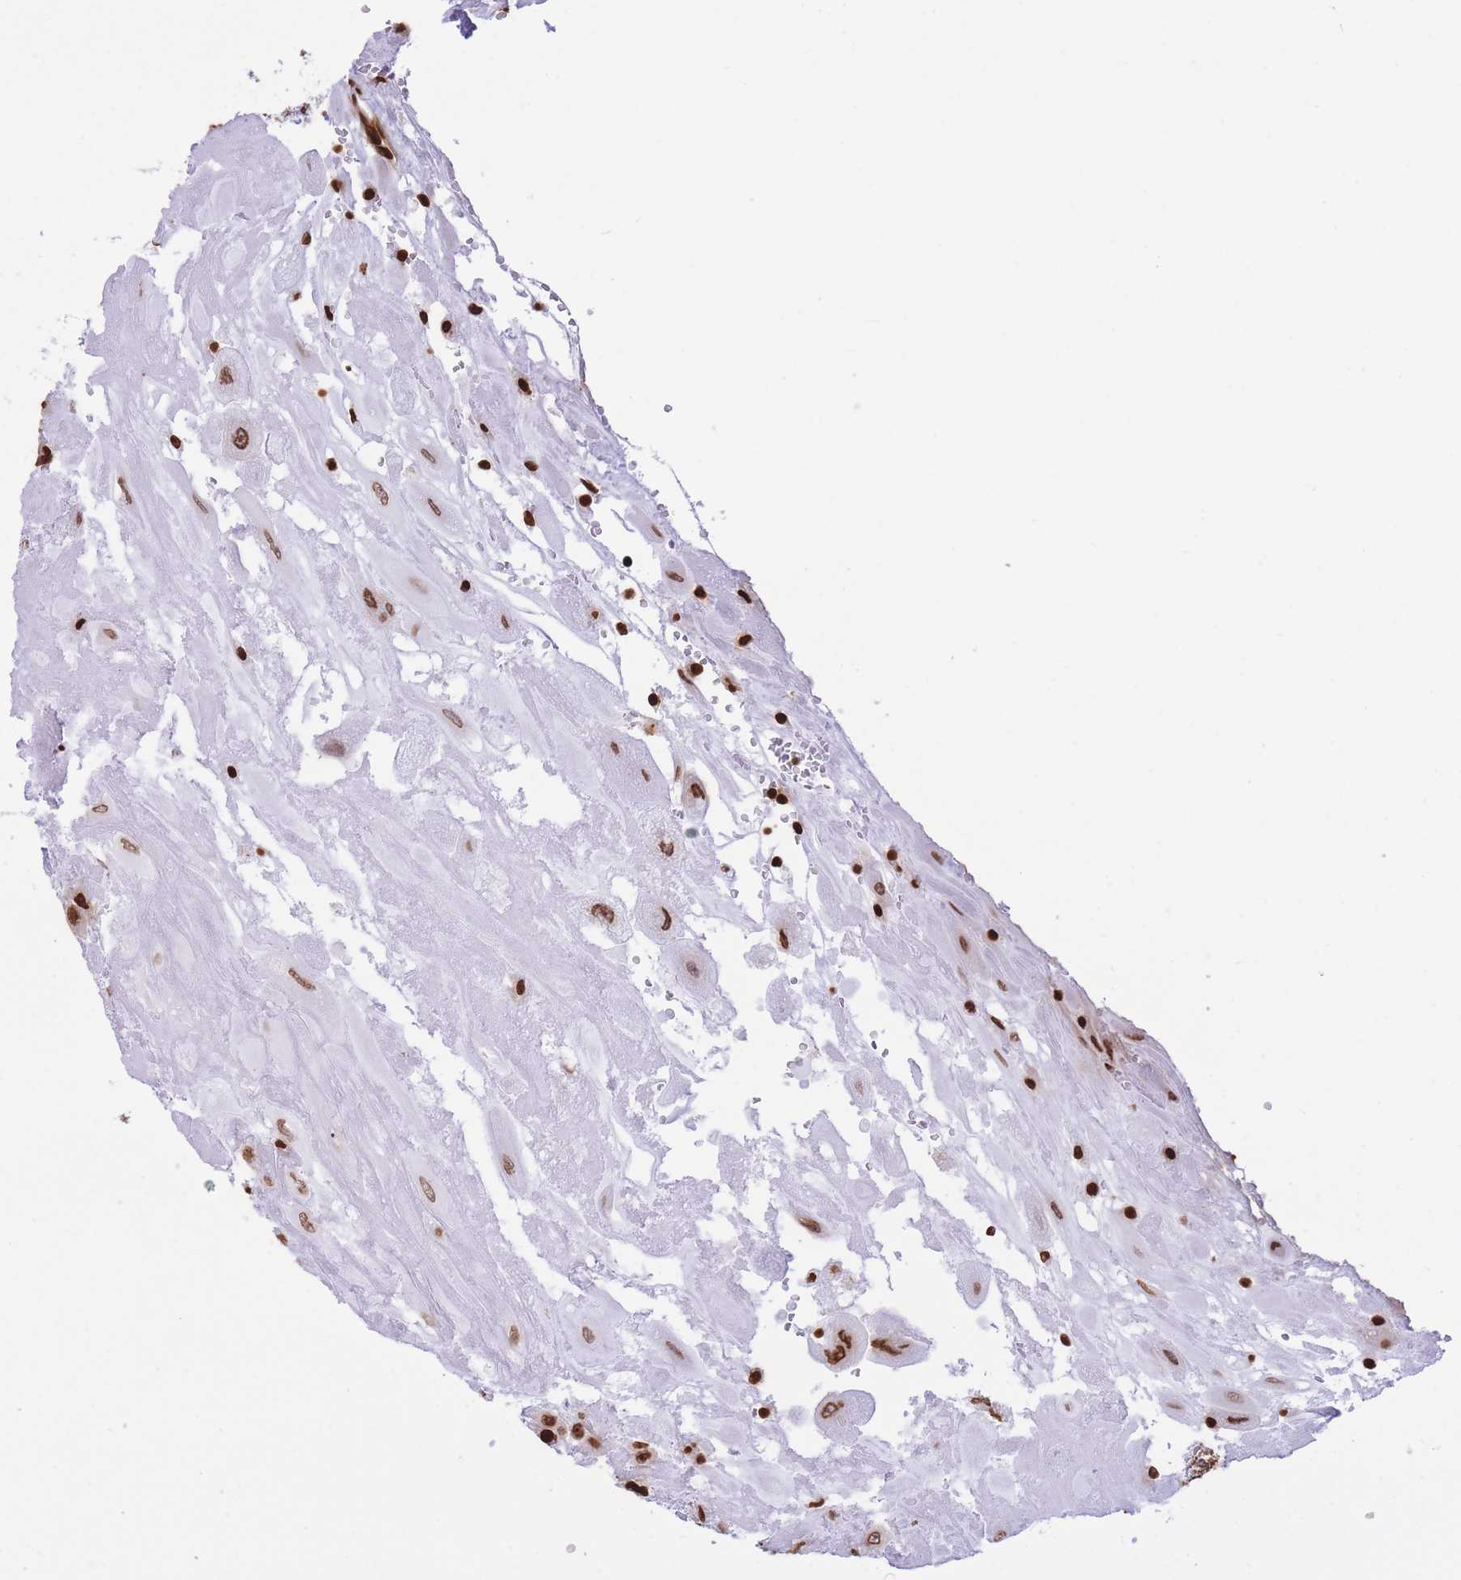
{"staining": {"intensity": "strong", "quantity": ">75%", "location": "nuclear"}, "tissue": "placenta", "cell_type": "Decidual cells", "image_type": "normal", "snomed": [{"axis": "morphology", "description": "Normal tissue, NOS"}, {"axis": "topography", "description": "Placenta"}], "caption": "Brown immunohistochemical staining in benign placenta displays strong nuclear staining in approximately >75% of decidual cells. (DAB = brown stain, brightfield microscopy at high magnification).", "gene": "H2BC10", "patient": {"sex": "female", "age": 32}}